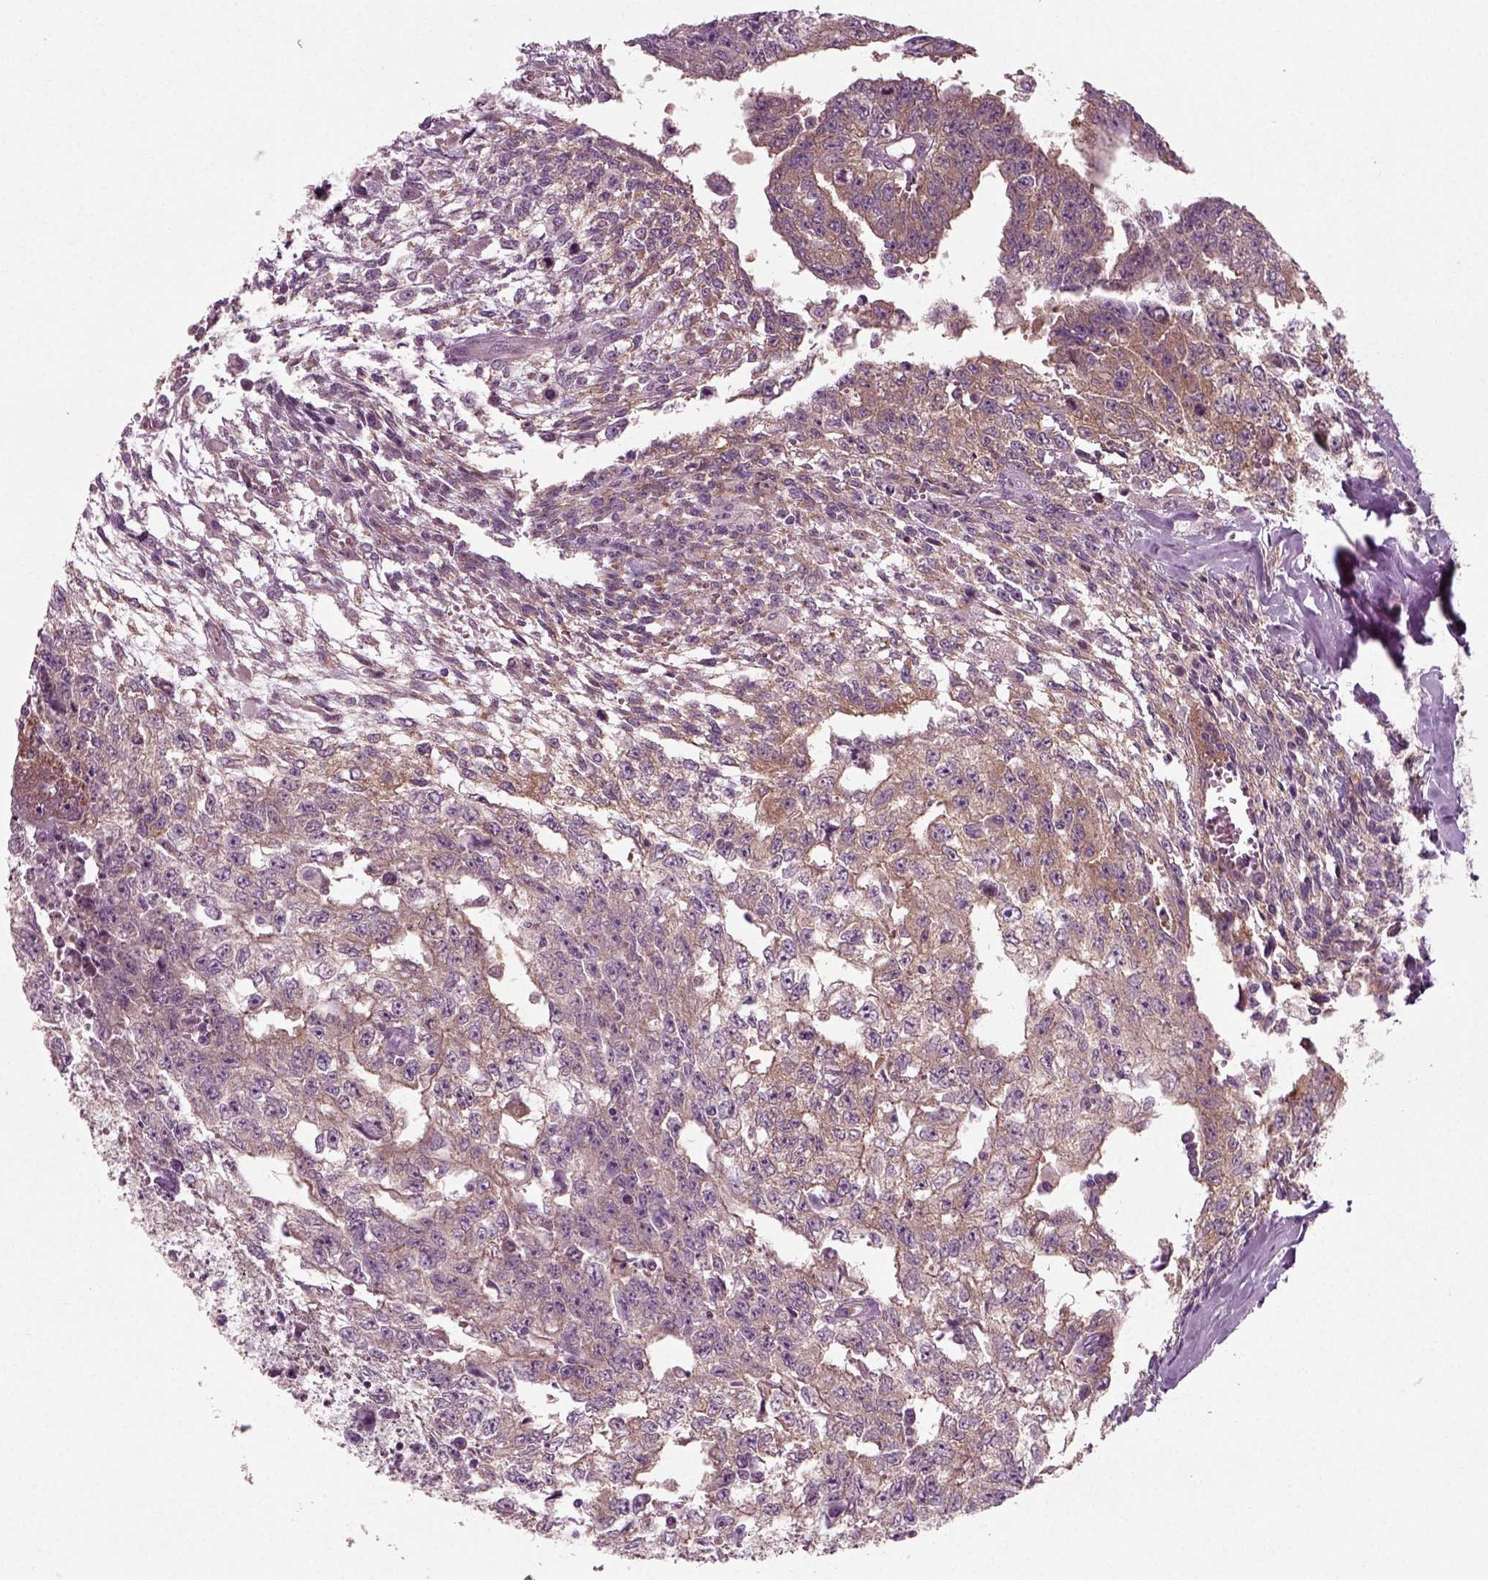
{"staining": {"intensity": "moderate", "quantity": "25%-75%", "location": "cytoplasmic/membranous"}, "tissue": "testis cancer", "cell_type": "Tumor cells", "image_type": "cancer", "snomed": [{"axis": "morphology", "description": "Carcinoma, Embryonal, NOS"}, {"axis": "morphology", "description": "Teratoma, malignant, NOS"}, {"axis": "topography", "description": "Testis"}], "caption": "Immunohistochemistry image of testis cancer stained for a protein (brown), which exhibits medium levels of moderate cytoplasmic/membranous expression in about 25%-75% of tumor cells.", "gene": "RND2", "patient": {"sex": "male", "age": 24}}